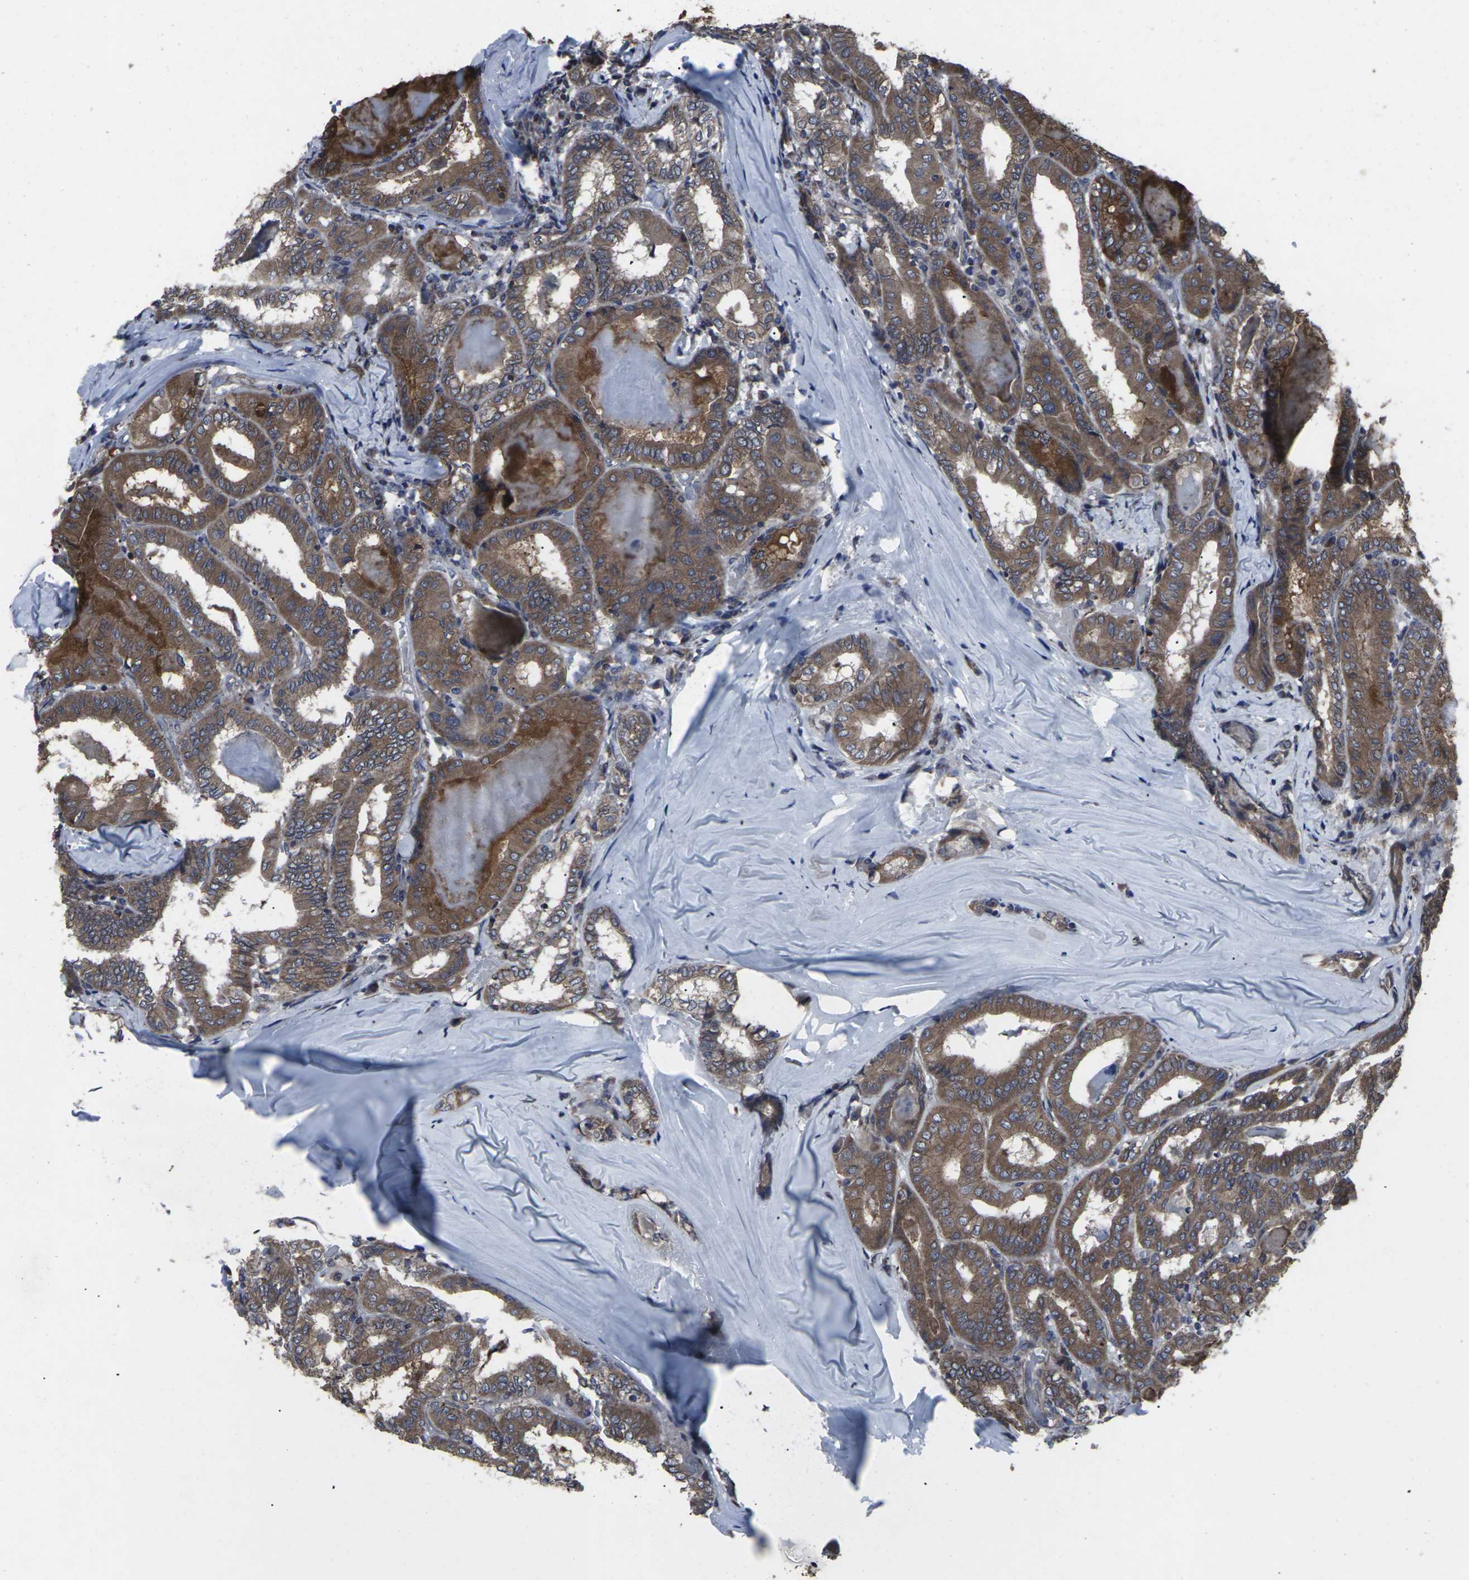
{"staining": {"intensity": "moderate", "quantity": ">75%", "location": "cytoplasmic/membranous"}, "tissue": "thyroid cancer", "cell_type": "Tumor cells", "image_type": "cancer", "snomed": [{"axis": "morphology", "description": "Papillary adenocarcinoma, NOS"}, {"axis": "topography", "description": "Thyroid gland"}], "caption": "High-magnification brightfield microscopy of papillary adenocarcinoma (thyroid) stained with DAB (brown) and counterstained with hematoxylin (blue). tumor cells exhibit moderate cytoplasmic/membranous positivity is identified in about>75% of cells.", "gene": "MAPKAPK2", "patient": {"sex": "female", "age": 42}}